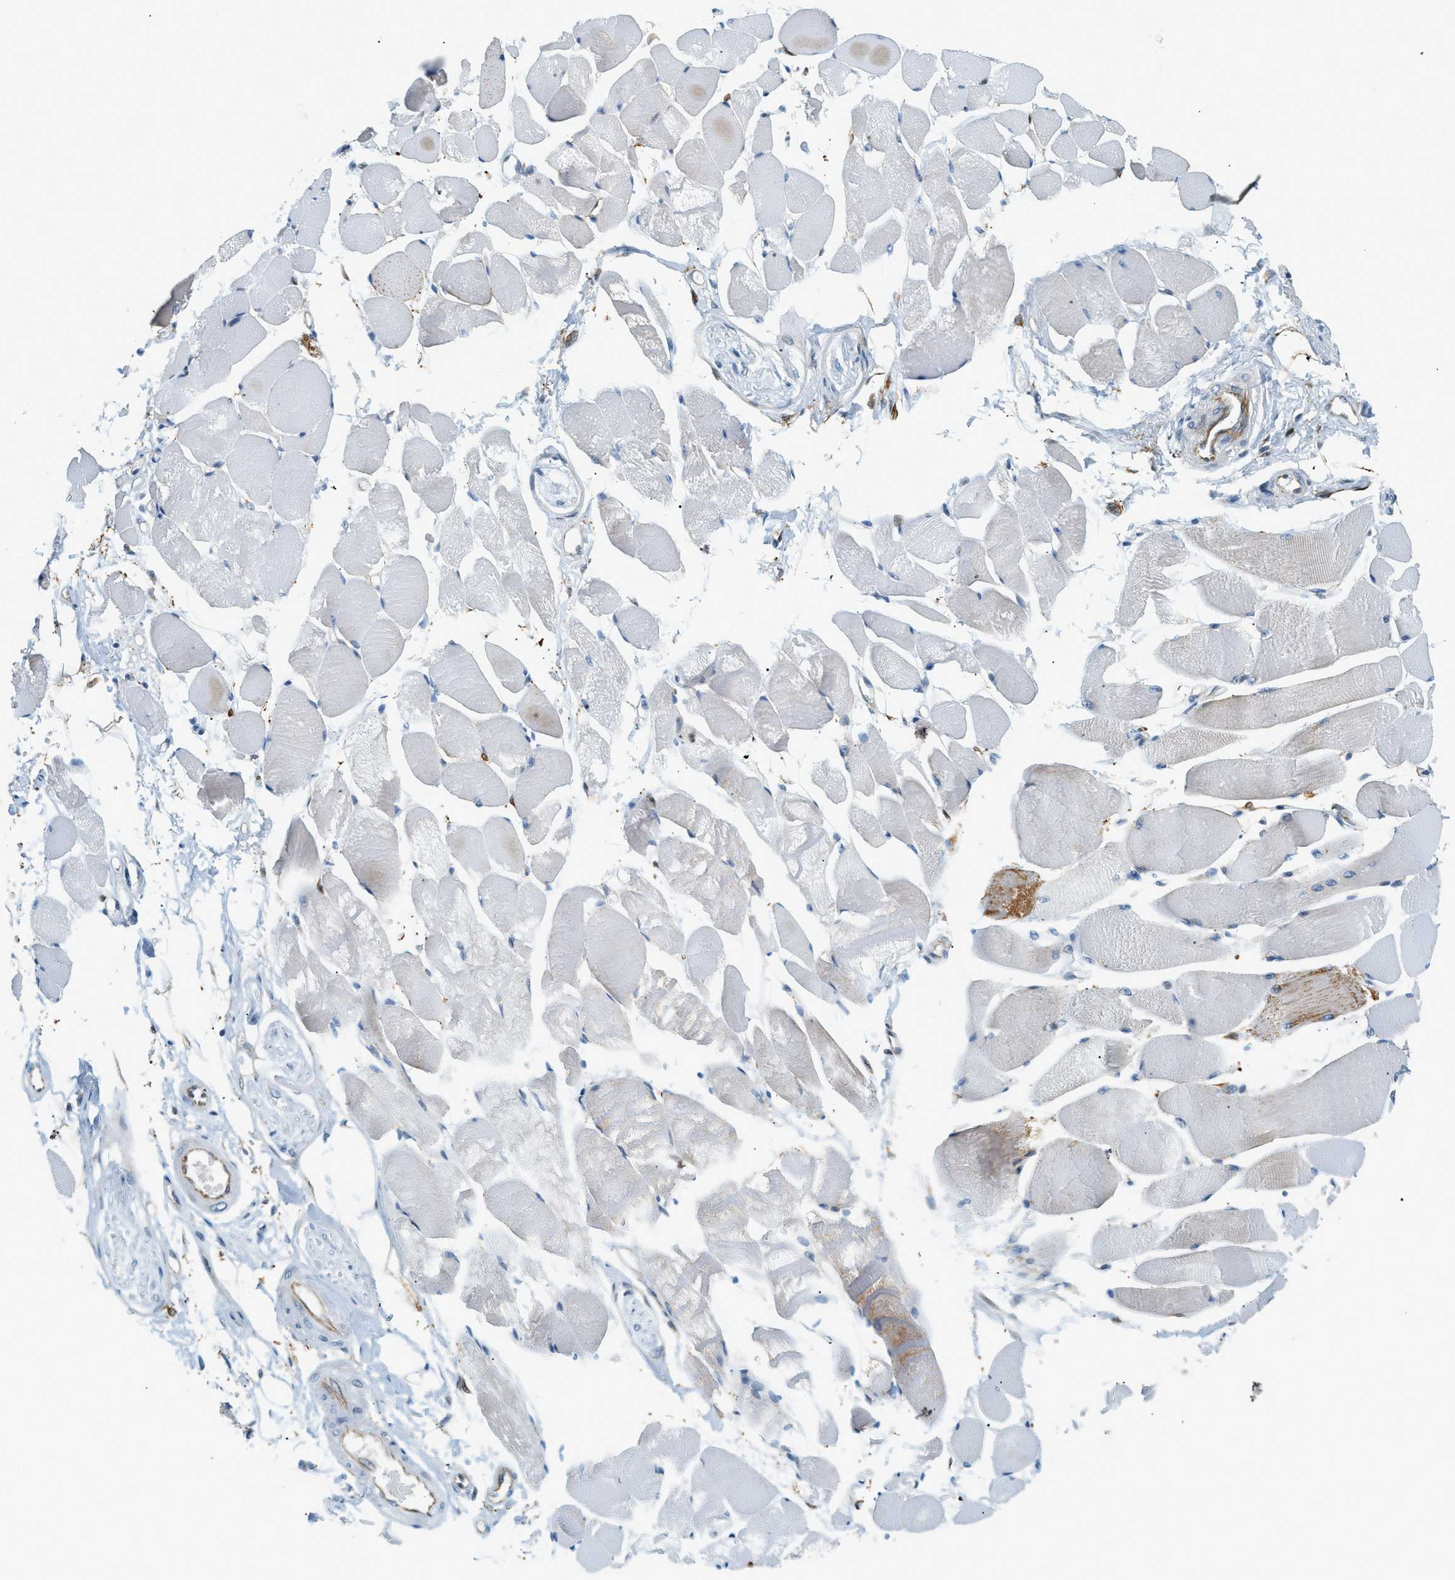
{"staining": {"intensity": "negative", "quantity": "none", "location": "none"}, "tissue": "skeletal muscle", "cell_type": "Myocytes", "image_type": "normal", "snomed": [{"axis": "morphology", "description": "Normal tissue, NOS"}, {"axis": "topography", "description": "Skeletal muscle"}, {"axis": "topography", "description": "Peripheral nerve tissue"}], "caption": "IHC micrograph of benign skeletal muscle stained for a protein (brown), which exhibits no positivity in myocytes.", "gene": "PIGG", "patient": {"sex": "female", "age": 84}}